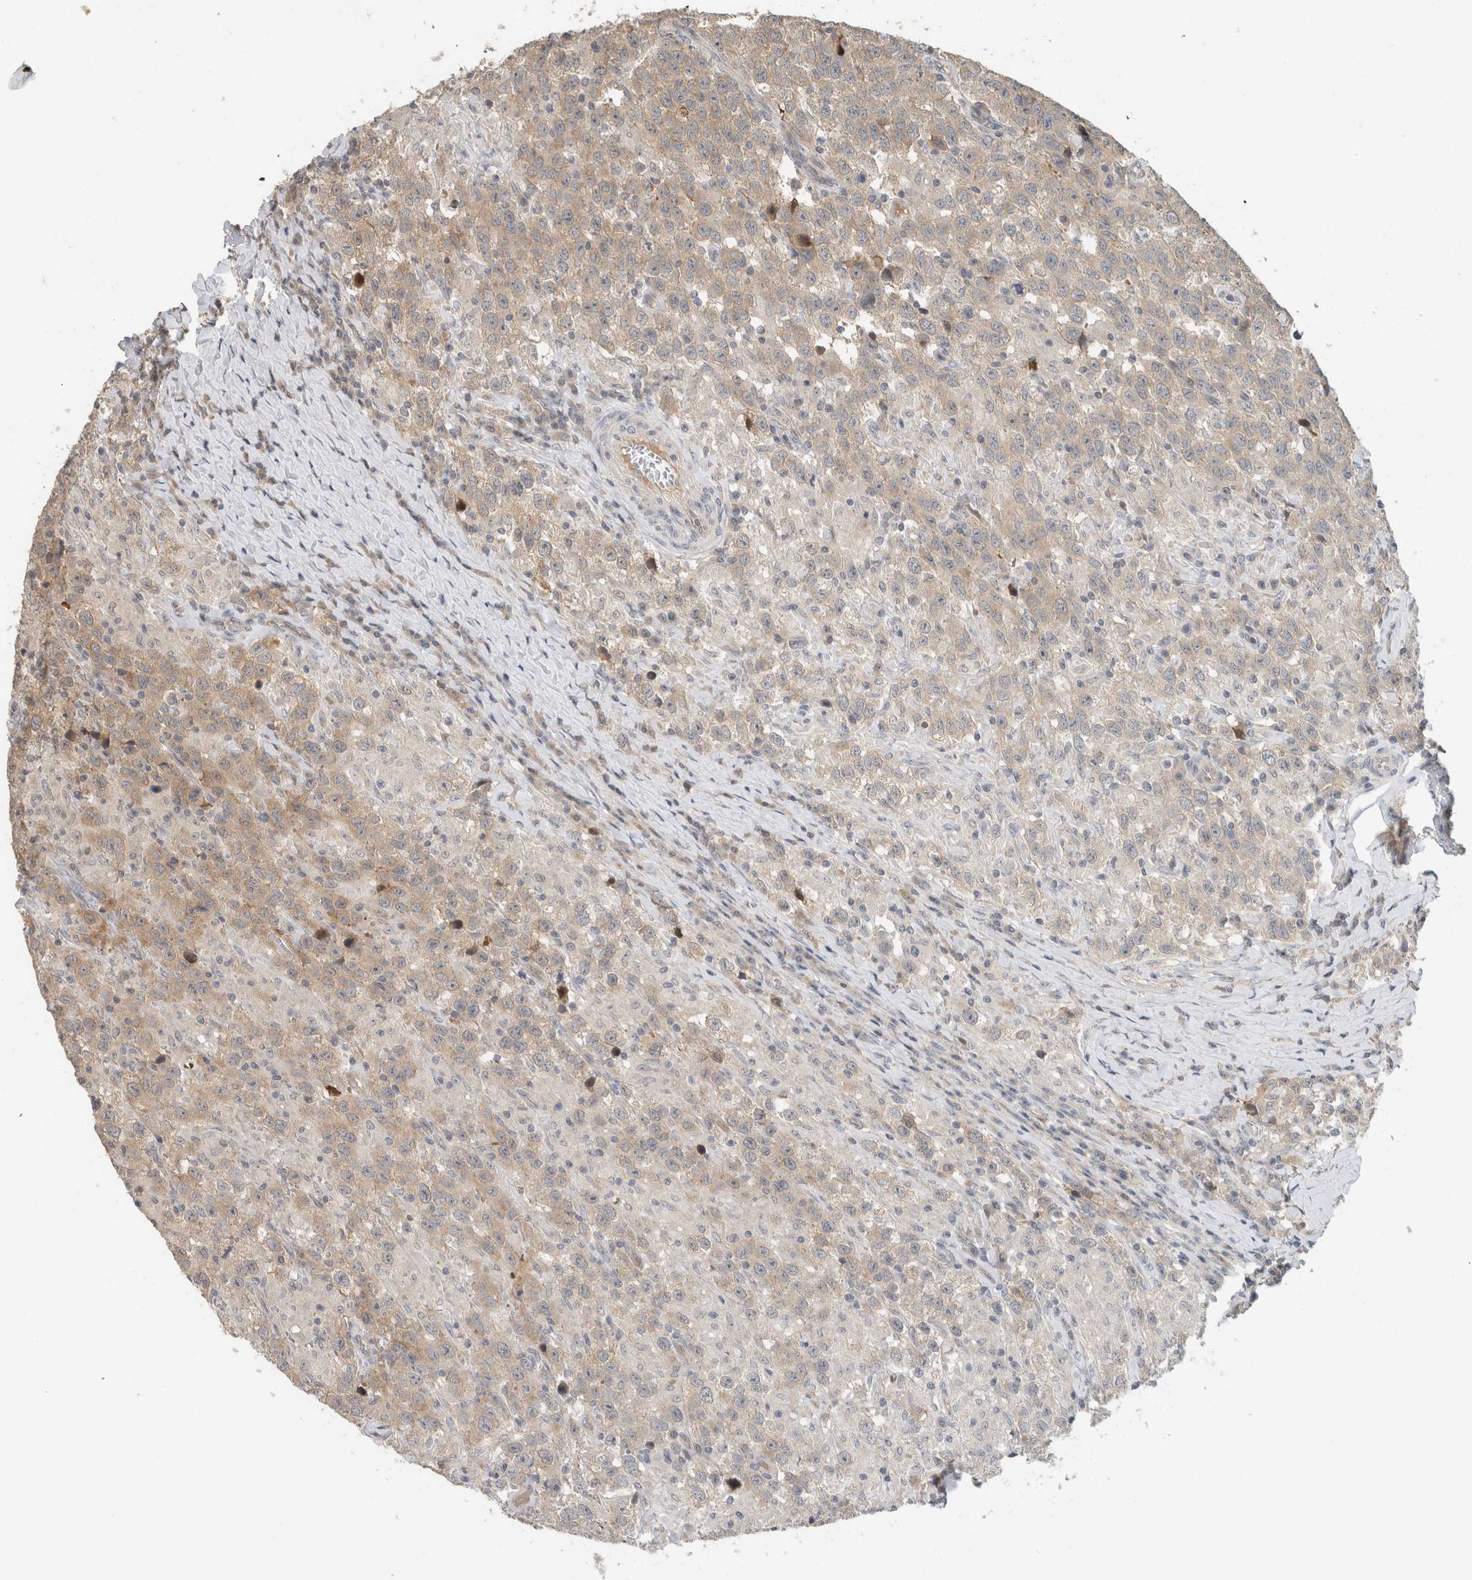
{"staining": {"intensity": "weak", "quantity": "25%-75%", "location": "cytoplasmic/membranous"}, "tissue": "testis cancer", "cell_type": "Tumor cells", "image_type": "cancer", "snomed": [{"axis": "morphology", "description": "Seminoma, NOS"}, {"axis": "topography", "description": "Testis"}], "caption": "Protein expression analysis of human testis seminoma reveals weak cytoplasmic/membranous staining in about 25%-75% of tumor cells.", "gene": "ERCC6L2", "patient": {"sex": "male", "age": 41}}